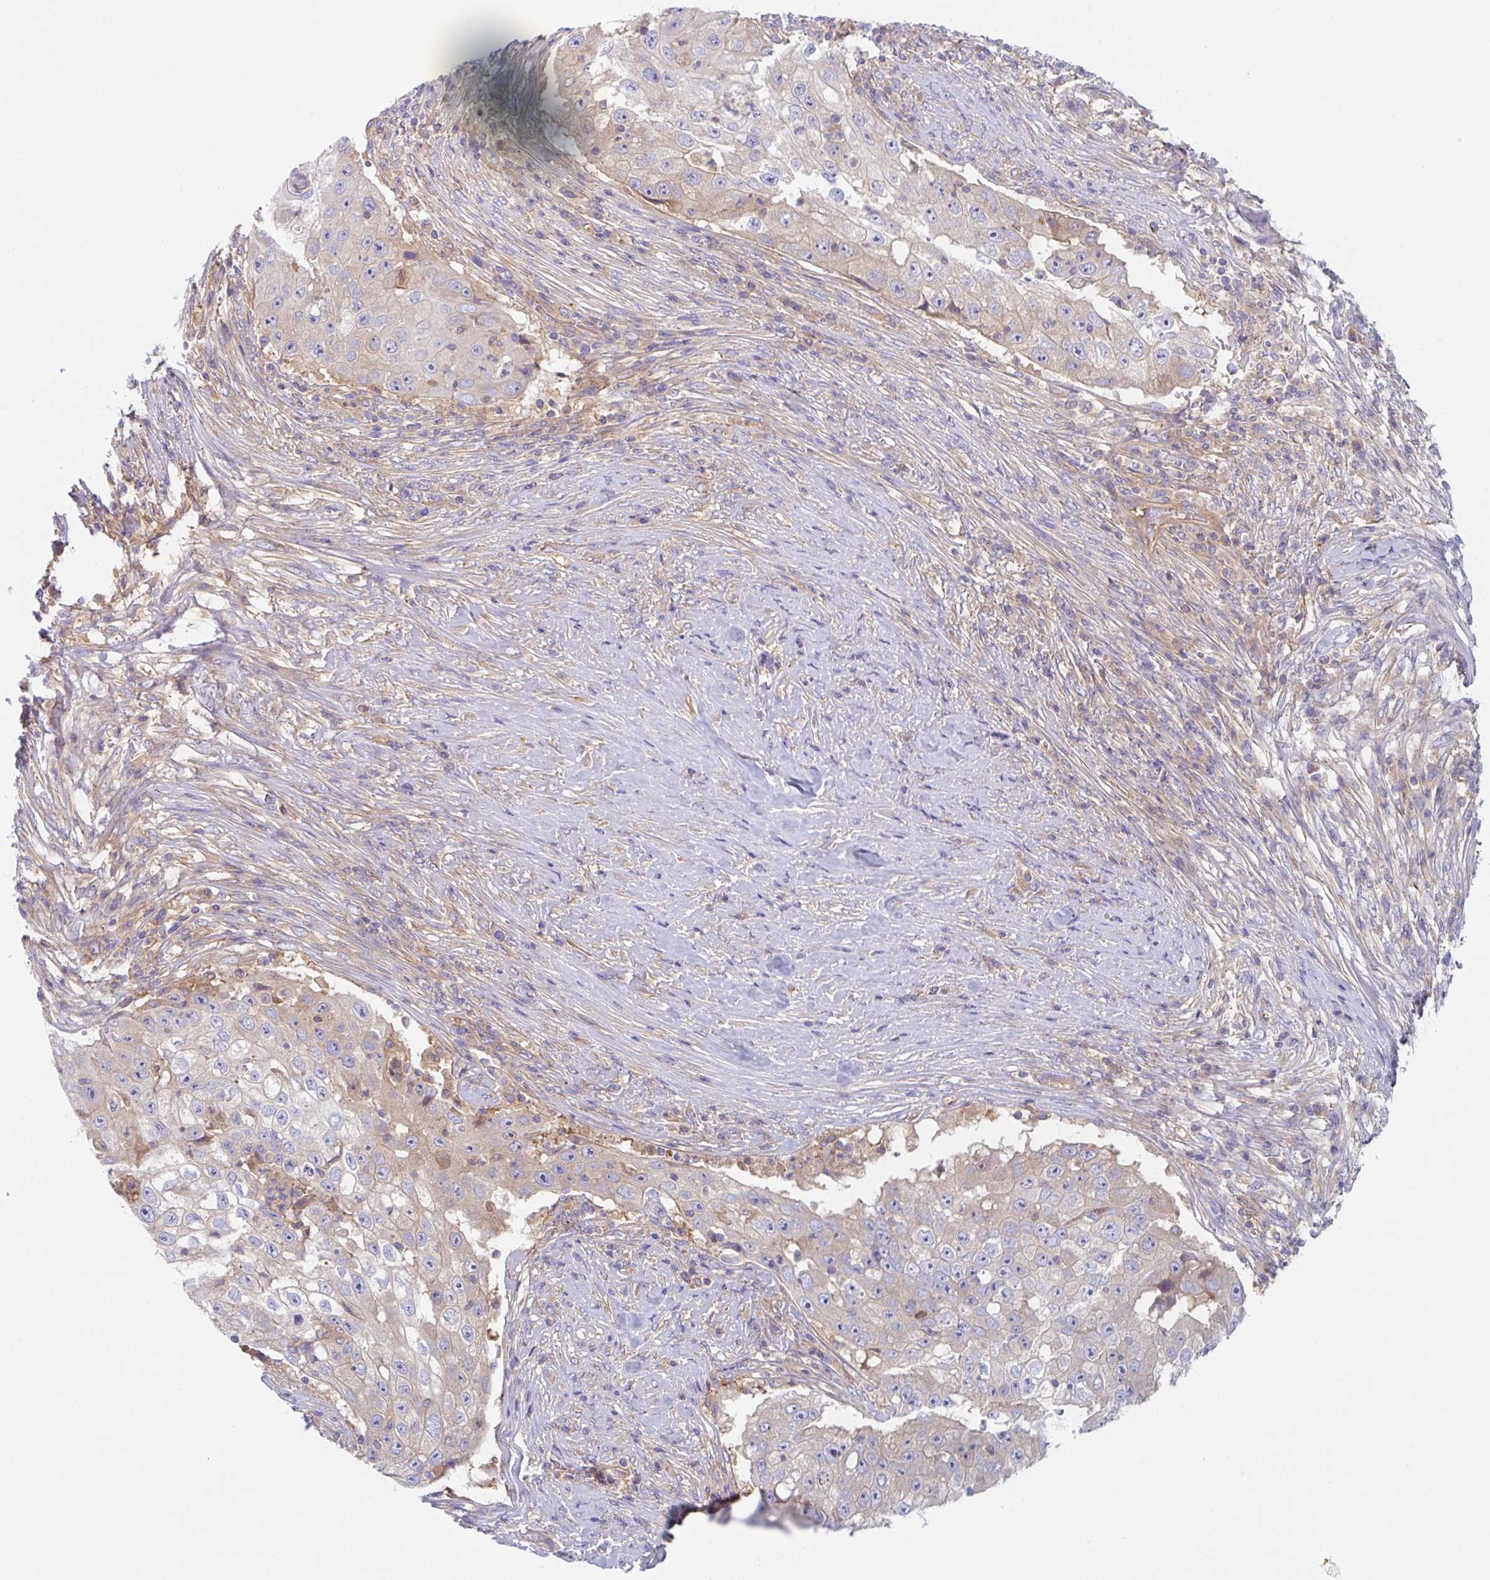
{"staining": {"intensity": "weak", "quantity": "<25%", "location": "cytoplasmic/membranous"}, "tissue": "lung cancer", "cell_type": "Tumor cells", "image_type": "cancer", "snomed": [{"axis": "morphology", "description": "Squamous cell carcinoma, NOS"}, {"axis": "topography", "description": "Lung"}], "caption": "This is an immunohistochemistry (IHC) histopathology image of human lung squamous cell carcinoma. There is no positivity in tumor cells.", "gene": "AMPD2", "patient": {"sex": "male", "age": 64}}